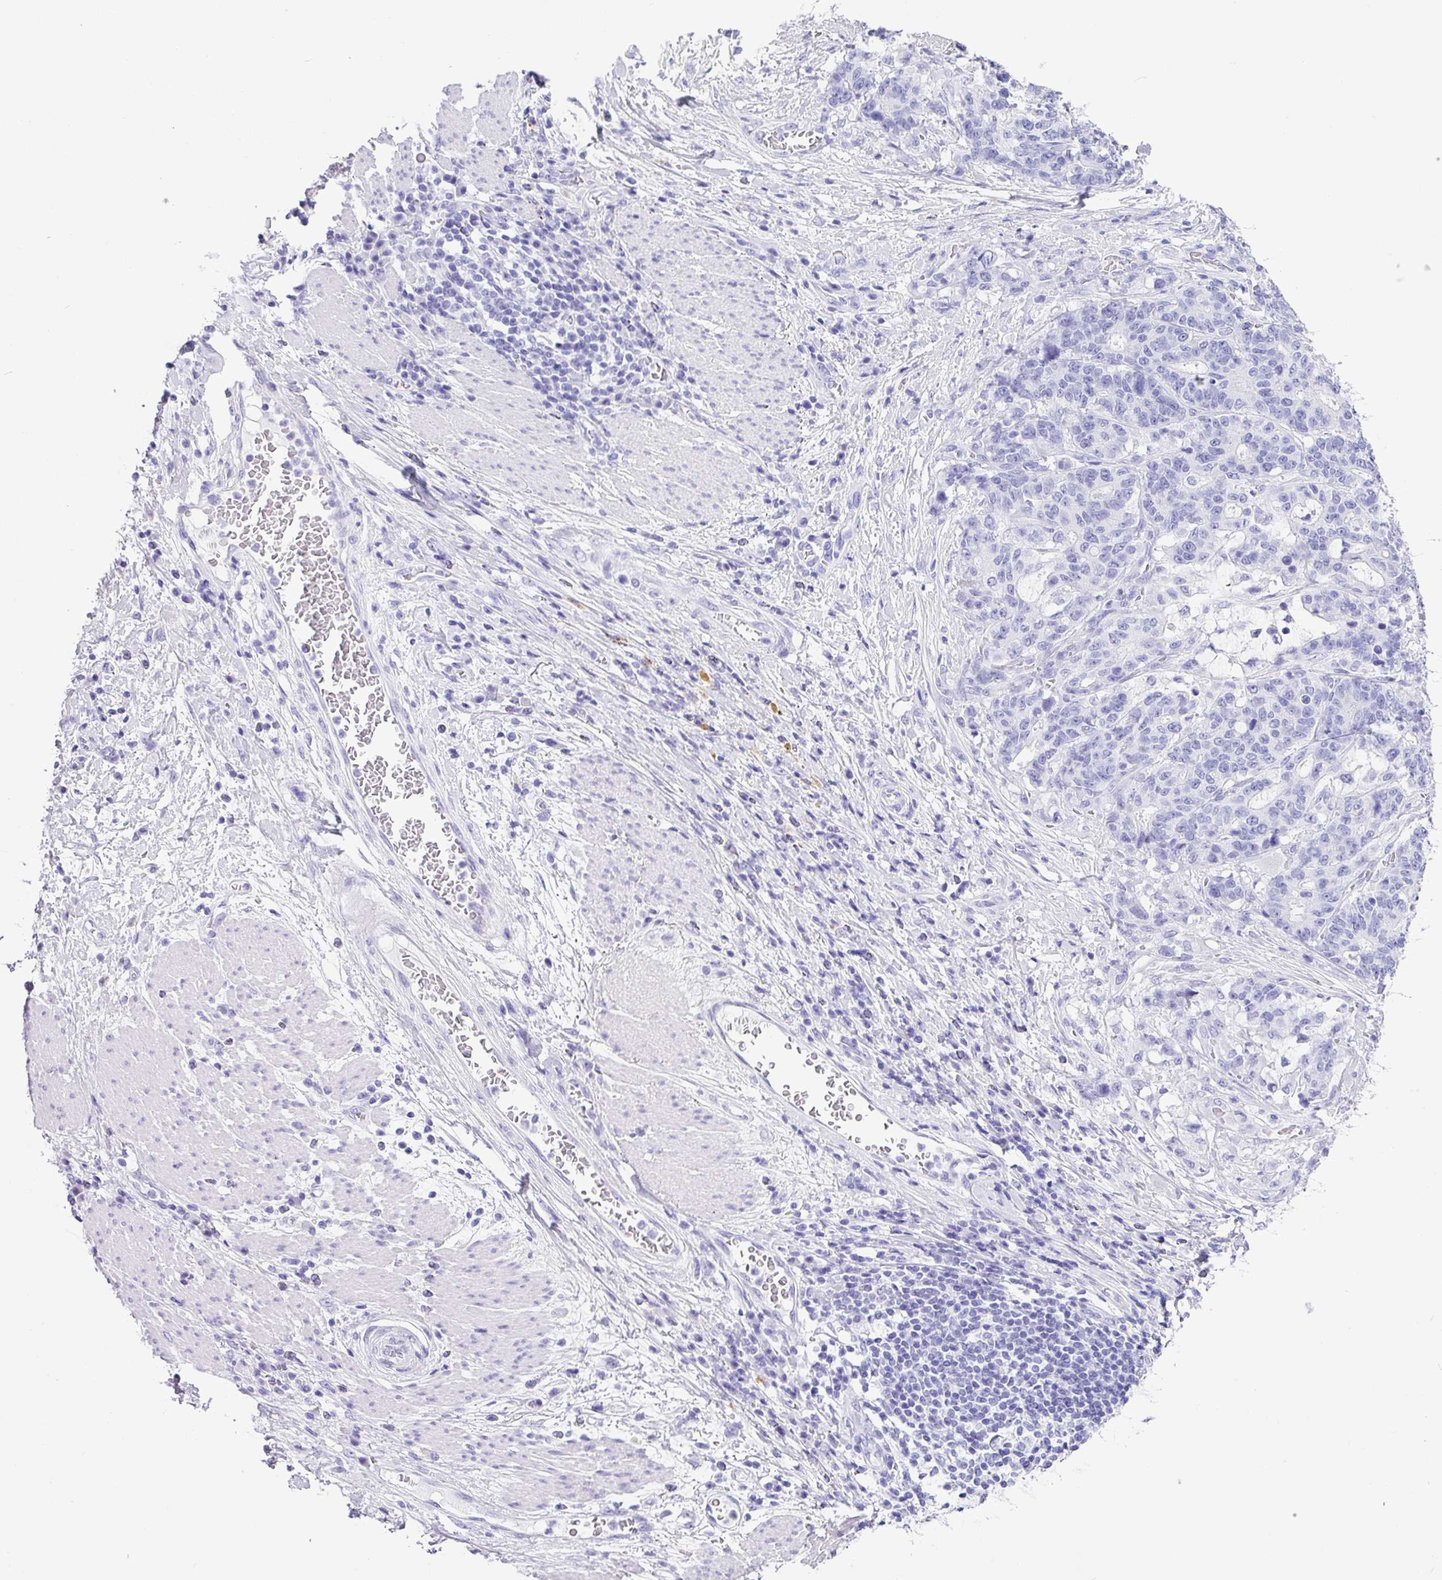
{"staining": {"intensity": "negative", "quantity": "none", "location": "none"}, "tissue": "stomach cancer", "cell_type": "Tumor cells", "image_type": "cancer", "snomed": [{"axis": "morphology", "description": "Normal tissue, NOS"}, {"axis": "morphology", "description": "Adenocarcinoma, NOS"}, {"axis": "topography", "description": "Stomach"}], "caption": "Immunohistochemistry micrograph of neoplastic tissue: stomach adenocarcinoma stained with DAB (3,3'-diaminobenzidine) displays no significant protein expression in tumor cells.", "gene": "ZG16", "patient": {"sex": "female", "age": 64}}